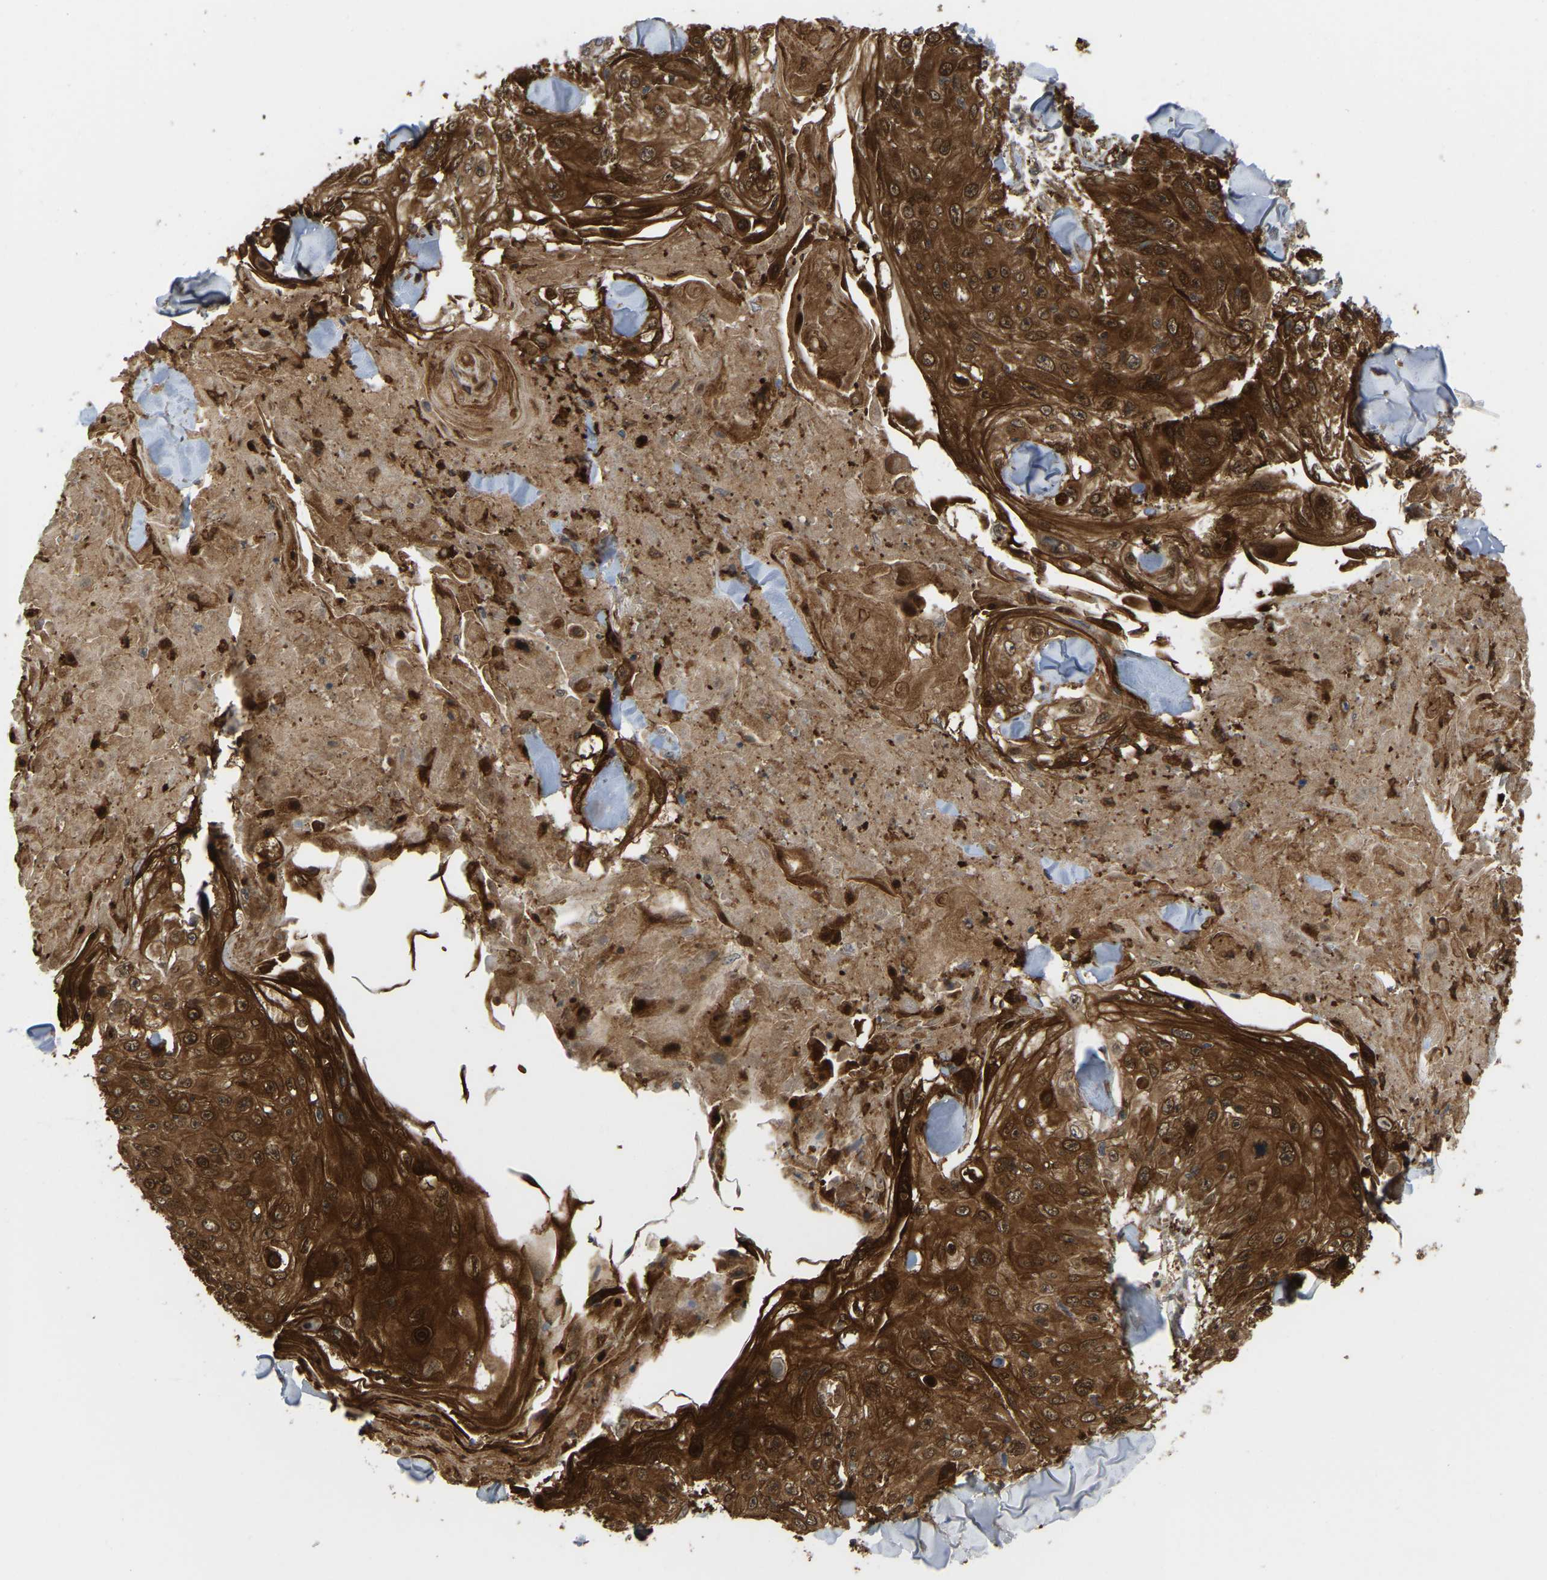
{"staining": {"intensity": "strong", "quantity": ">75%", "location": "cytoplasmic/membranous"}, "tissue": "skin cancer", "cell_type": "Tumor cells", "image_type": "cancer", "snomed": [{"axis": "morphology", "description": "Squamous cell carcinoma, NOS"}, {"axis": "topography", "description": "Skin"}], "caption": "Protein staining displays strong cytoplasmic/membranous staining in about >75% of tumor cells in skin cancer (squamous cell carcinoma). Immunohistochemistry (ihc) stains the protein in brown and the nuclei are stained blue.", "gene": "SERPINB5", "patient": {"sex": "male", "age": 86}}